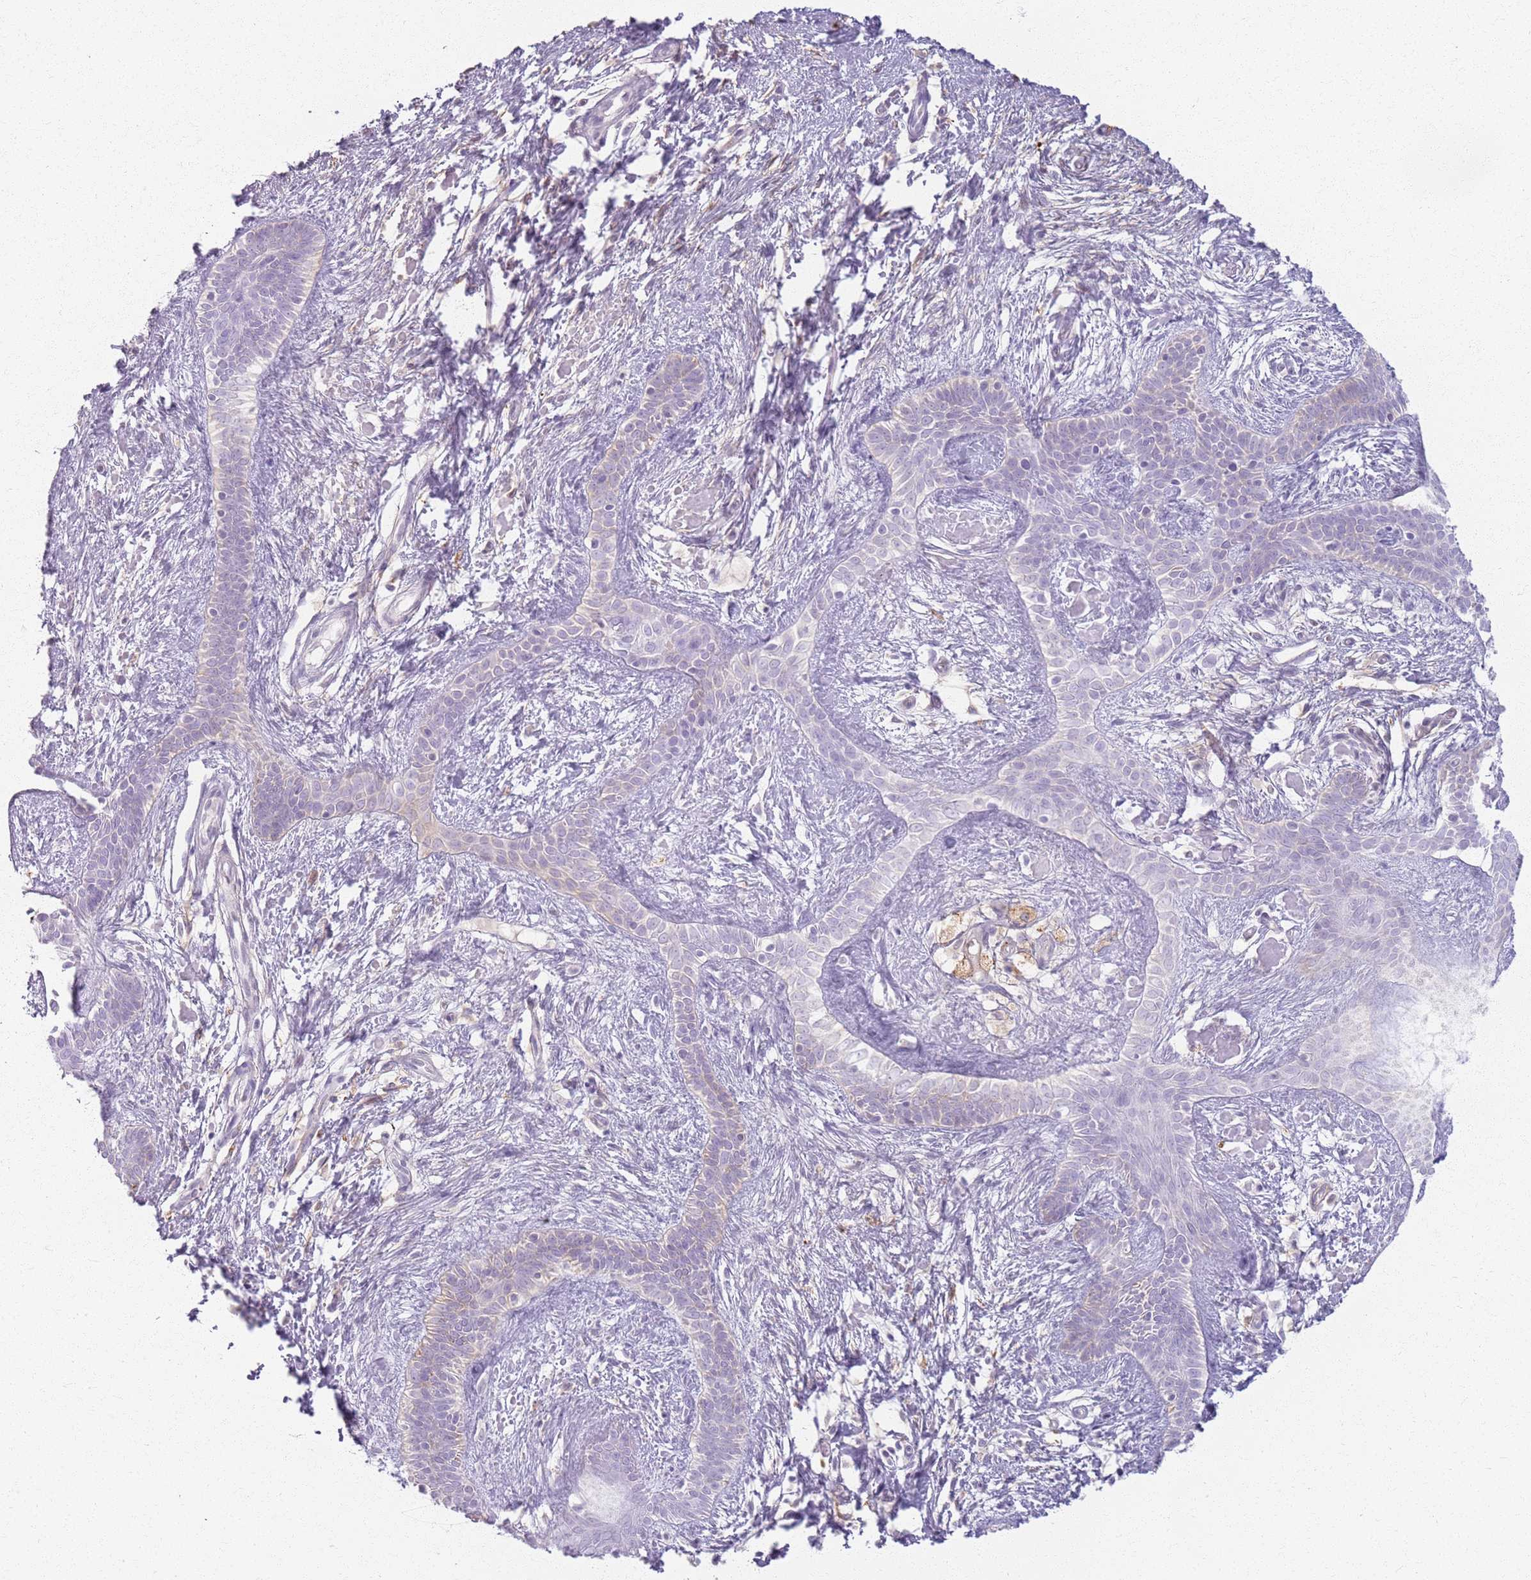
{"staining": {"intensity": "negative", "quantity": "none", "location": "none"}, "tissue": "skin cancer", "cell_type": "Tumor cells", "image_type": "cancer", "snomed": [{"axis": "morphology", "description": "Basal cell carcinoma"}, {"axis": "topography", "description": "Skin"}], "caption": "A histopathology image of human skin cancer (basal cell carcinoma) is negative for staining in tumor cells. Brightfield microscopy of IHC stained with DAB (3,3'-diaminobenzidine) (brown) and hematoxylin (blue), captured at high magnification.", "gene": "GDPGP1", "patient": {"sex": "male", "age": 78}}